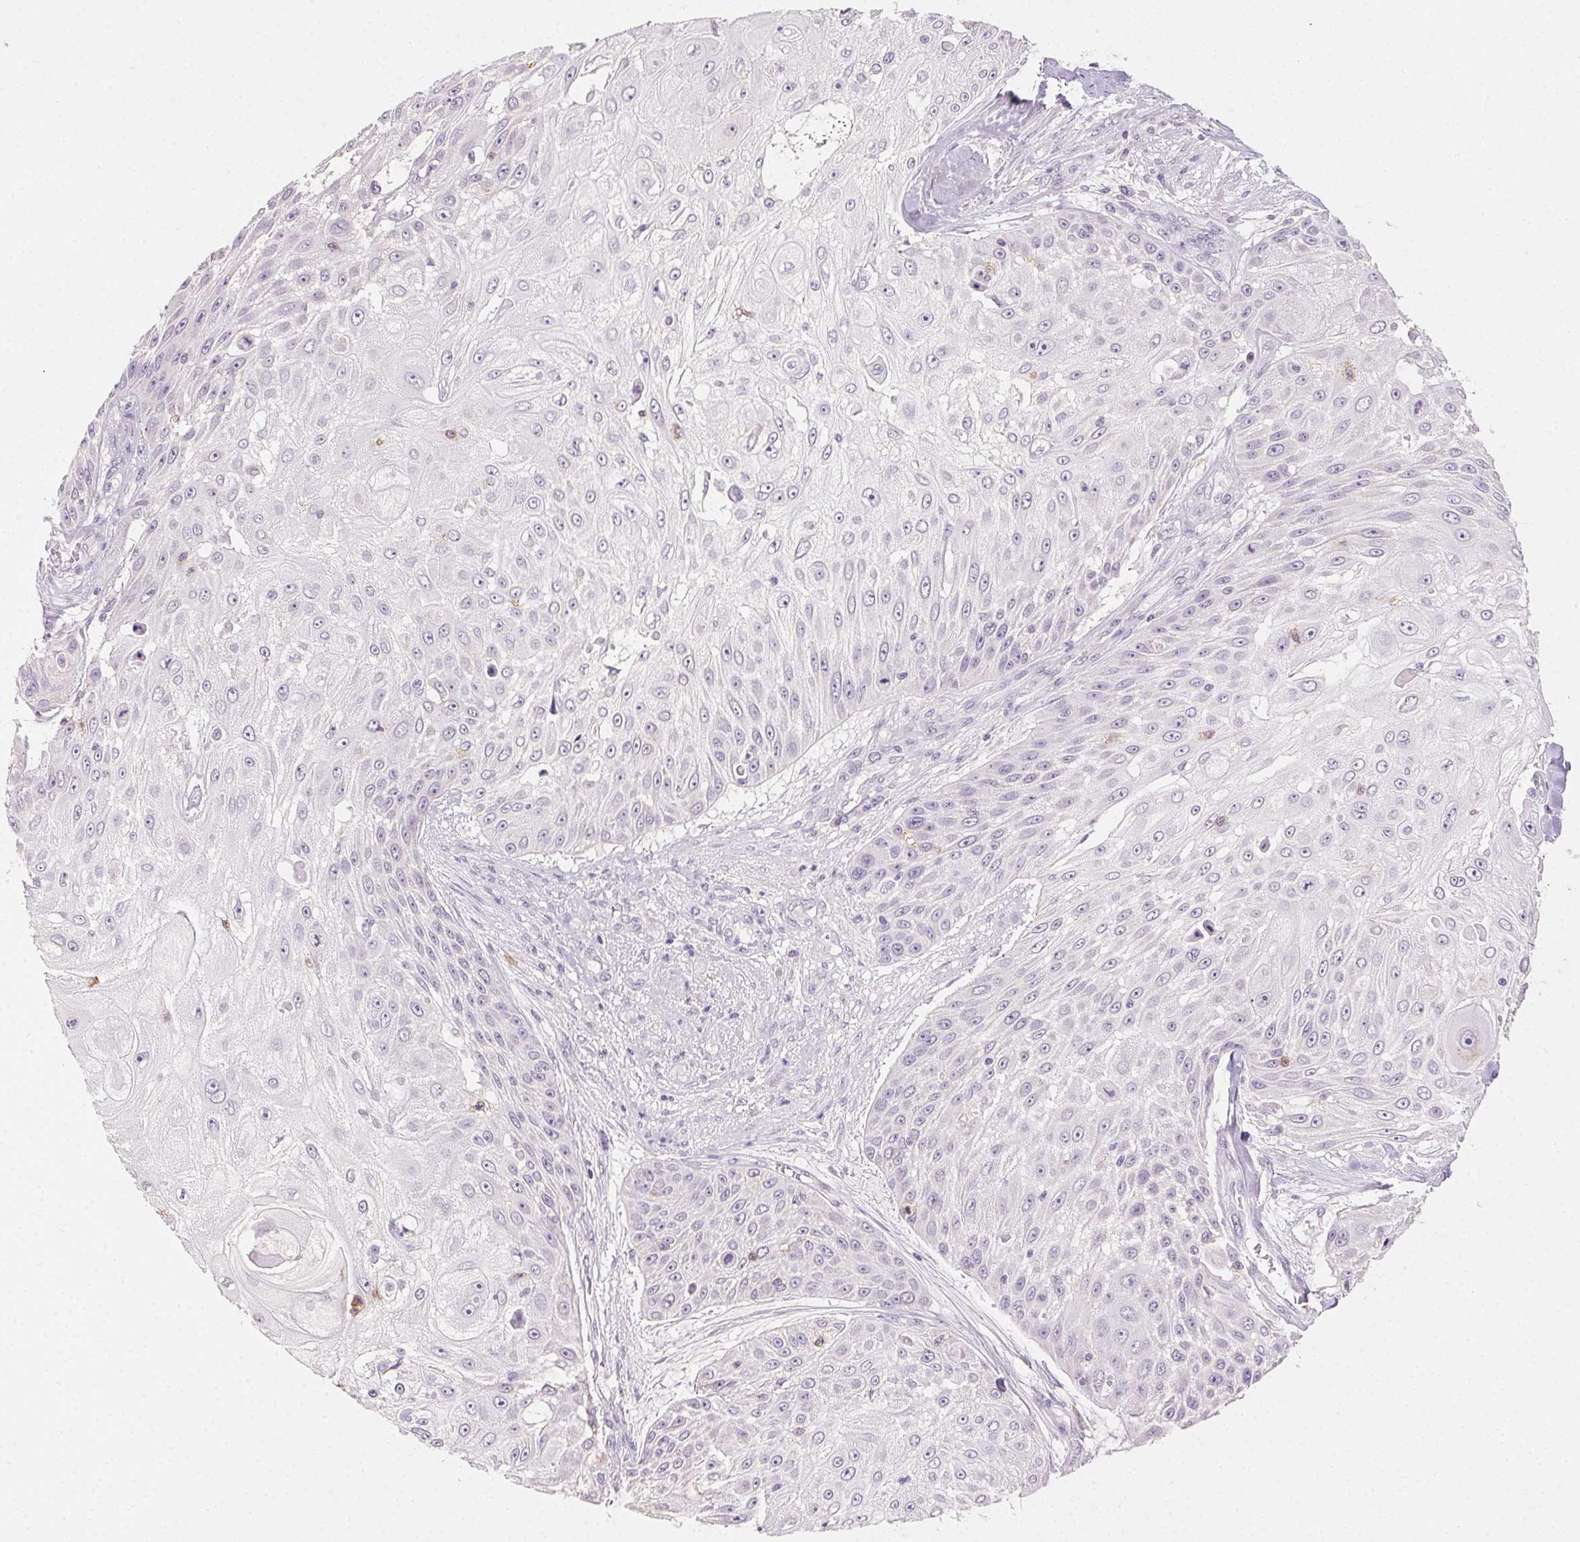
{"staining": {"intensity": "negative", "quantity": "none", "location": "none"}, "tissue": "skin cancer", "cell_type": "Tumor cells", "image_type": "cancer", "snomed": [{"axis": "morphology", "description": "Squamous cell carcinoma, NOS"}, {"axis": "topography", "description": "Skin"}], "caption": "Skin cancer (squamous cell carcinoma) was stained to show a protein in brown. There is no significant expression in tumor cells. The staining was performed using DAB to visualize the protein expression in brown, while the nuclei were stained in blue with hematoxylin (Magnification: 20x).", "gene": "AKAP5", "patient": {"sex": "female", "age": 86}}